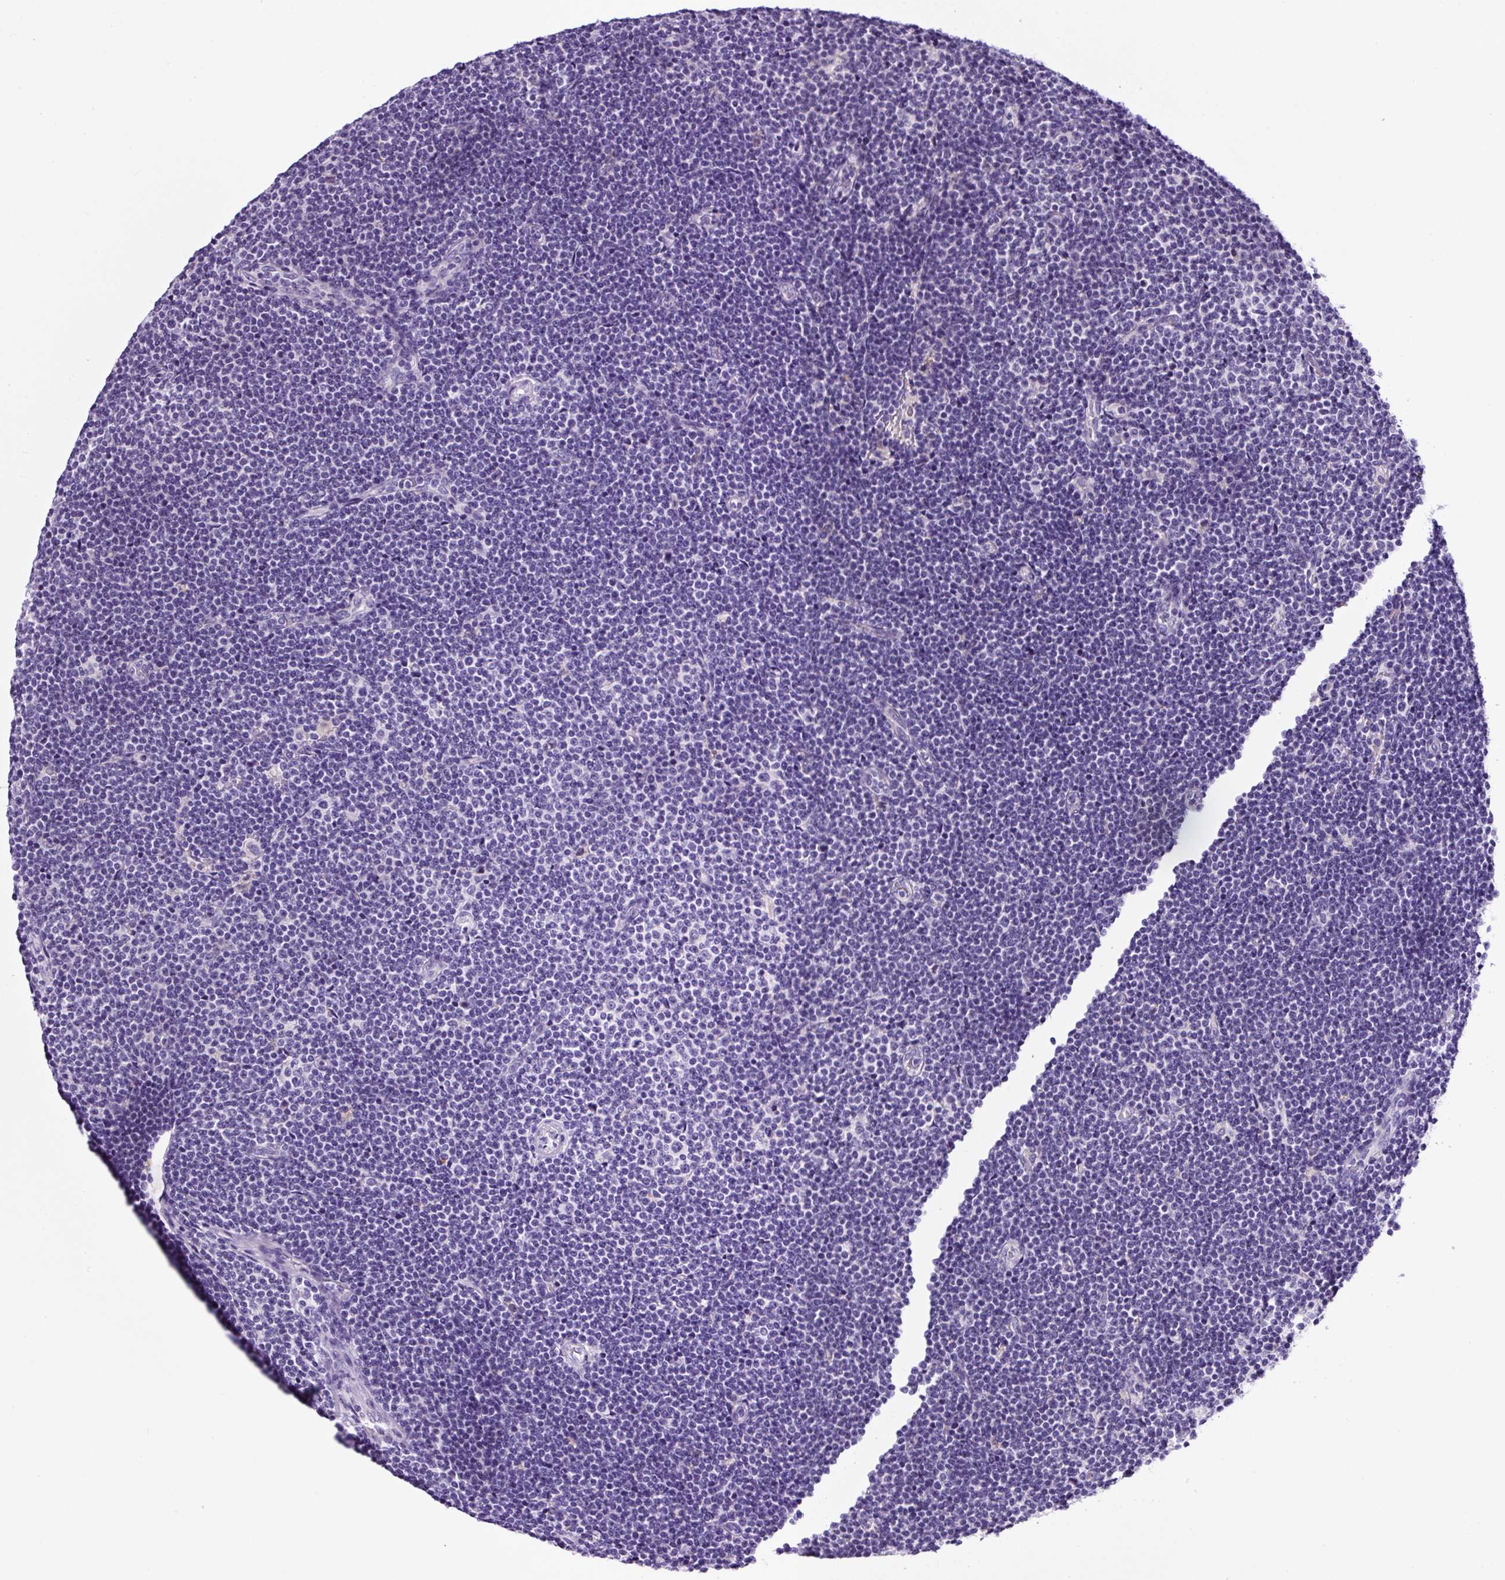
{"staining": {"intensity": "negative", "quantity": "none", "location": "none"}, "tissue": "lymphoma", "cell_type": "Tumor cells", "image_type": "cancer", "snomed": [{"axis": "morphology", "description": "Malignant lymphoma, non-Hodgkin's type, Low grade"}, {"axis": "topography", "description": "Lymph node"}], "caption": "This is an immunohistochemistry micrograph of human lymphoma. There is no expression in tumor cells.", "gene": "SP8", "patient": {"sex": "male", "age": 48}}